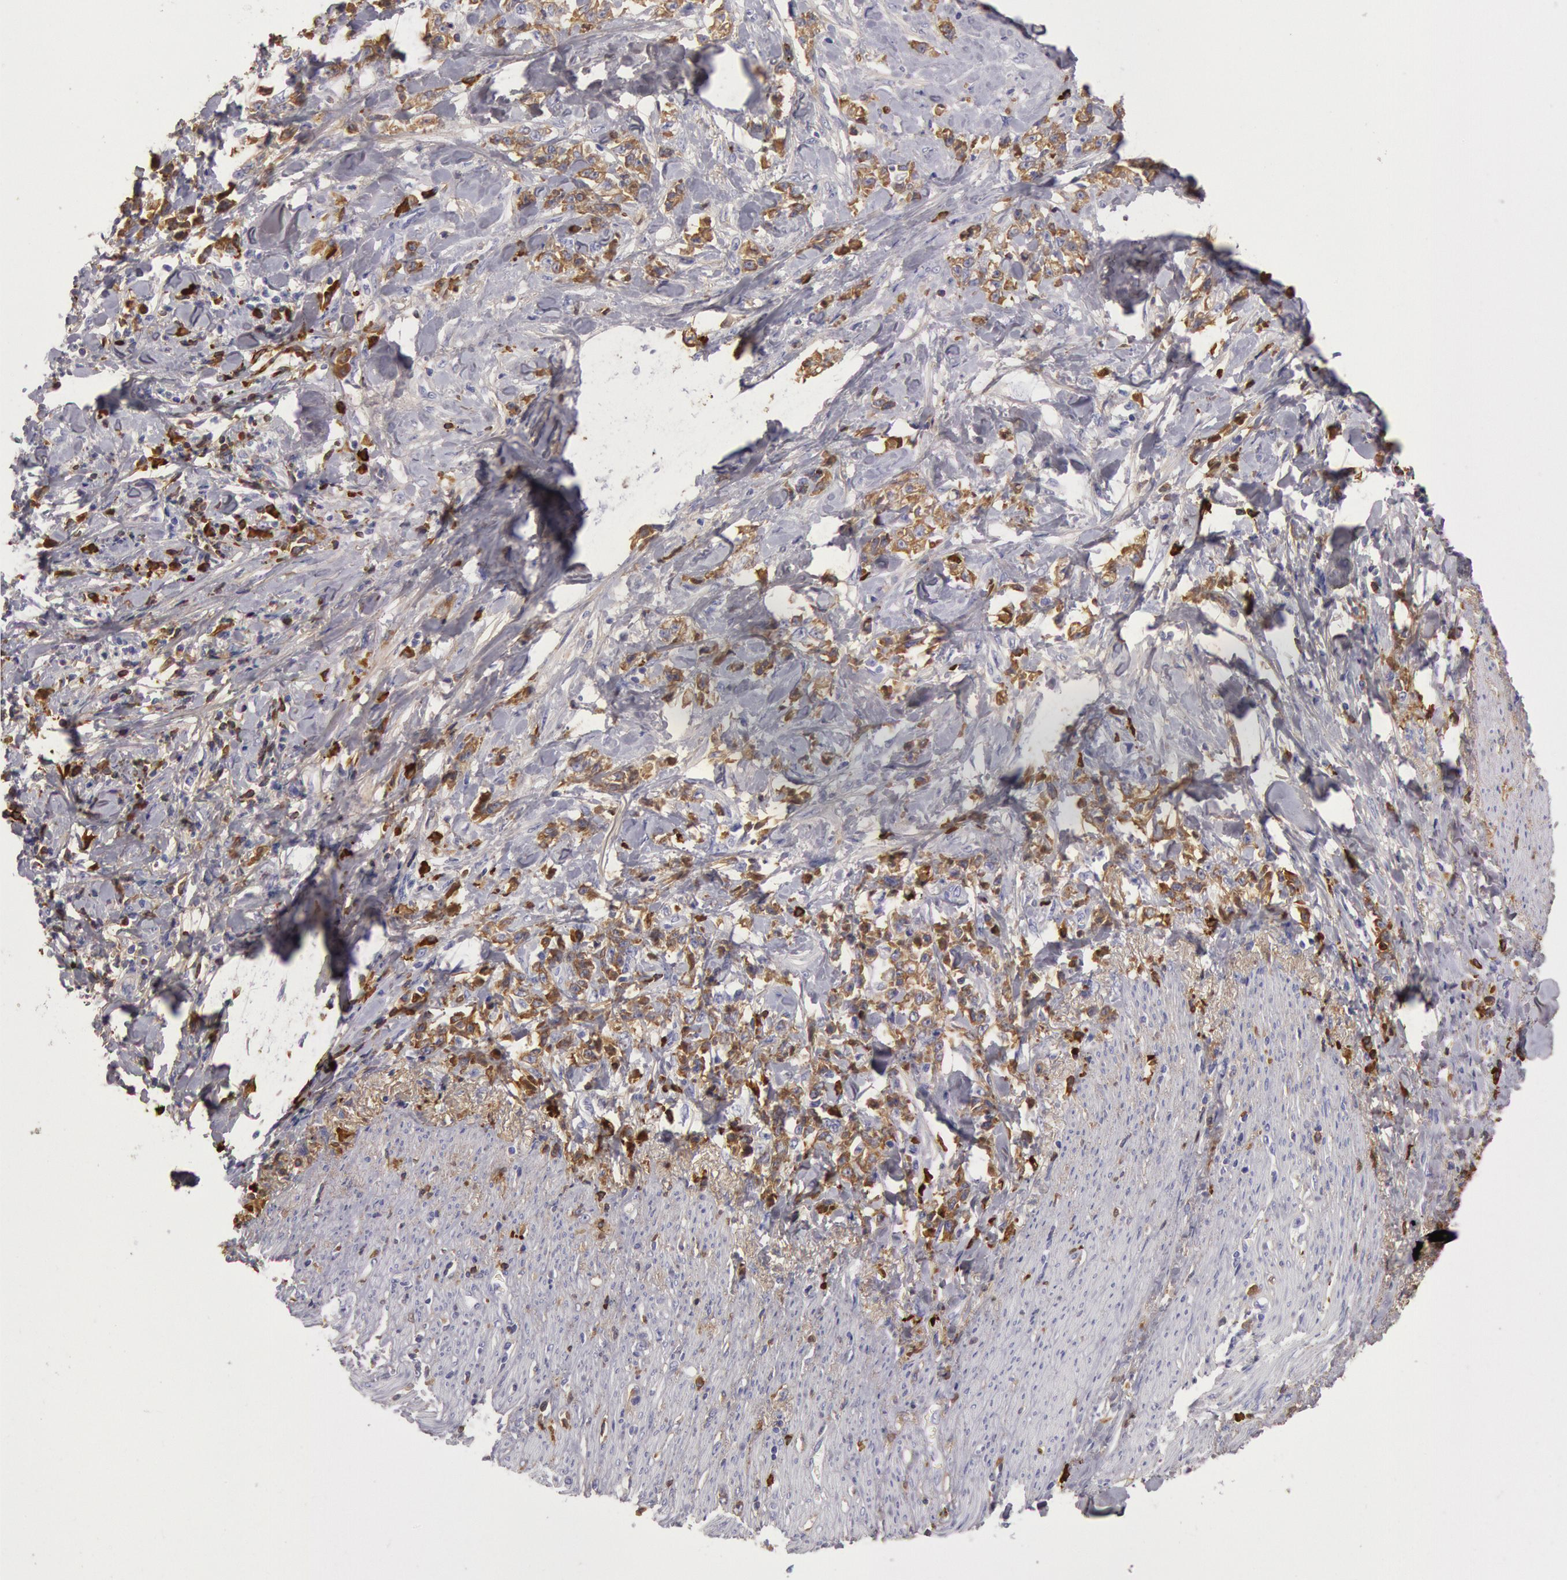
{"staining": {"intensity": "moderate", "quantity": "25%-75%", "location": "cytoplasmic/membranous"}, "tissue": "stomach cancer", "cell_type": "Tumor cells", "image_type": "cancer", "snomed": [{"axis": "morphology", "description": "Adenocarcinoma, NOS"}, {"axis": "topography", "description": "Stomach, lower"}], "caption": "Tumor cells exhibit moderate cytoplasmic/membranous positivity in about 25%-75% of cells in stomach adenocarcinoma.", "gene": "IGHG1", "patient": {"sex": "male", "age": 88}}